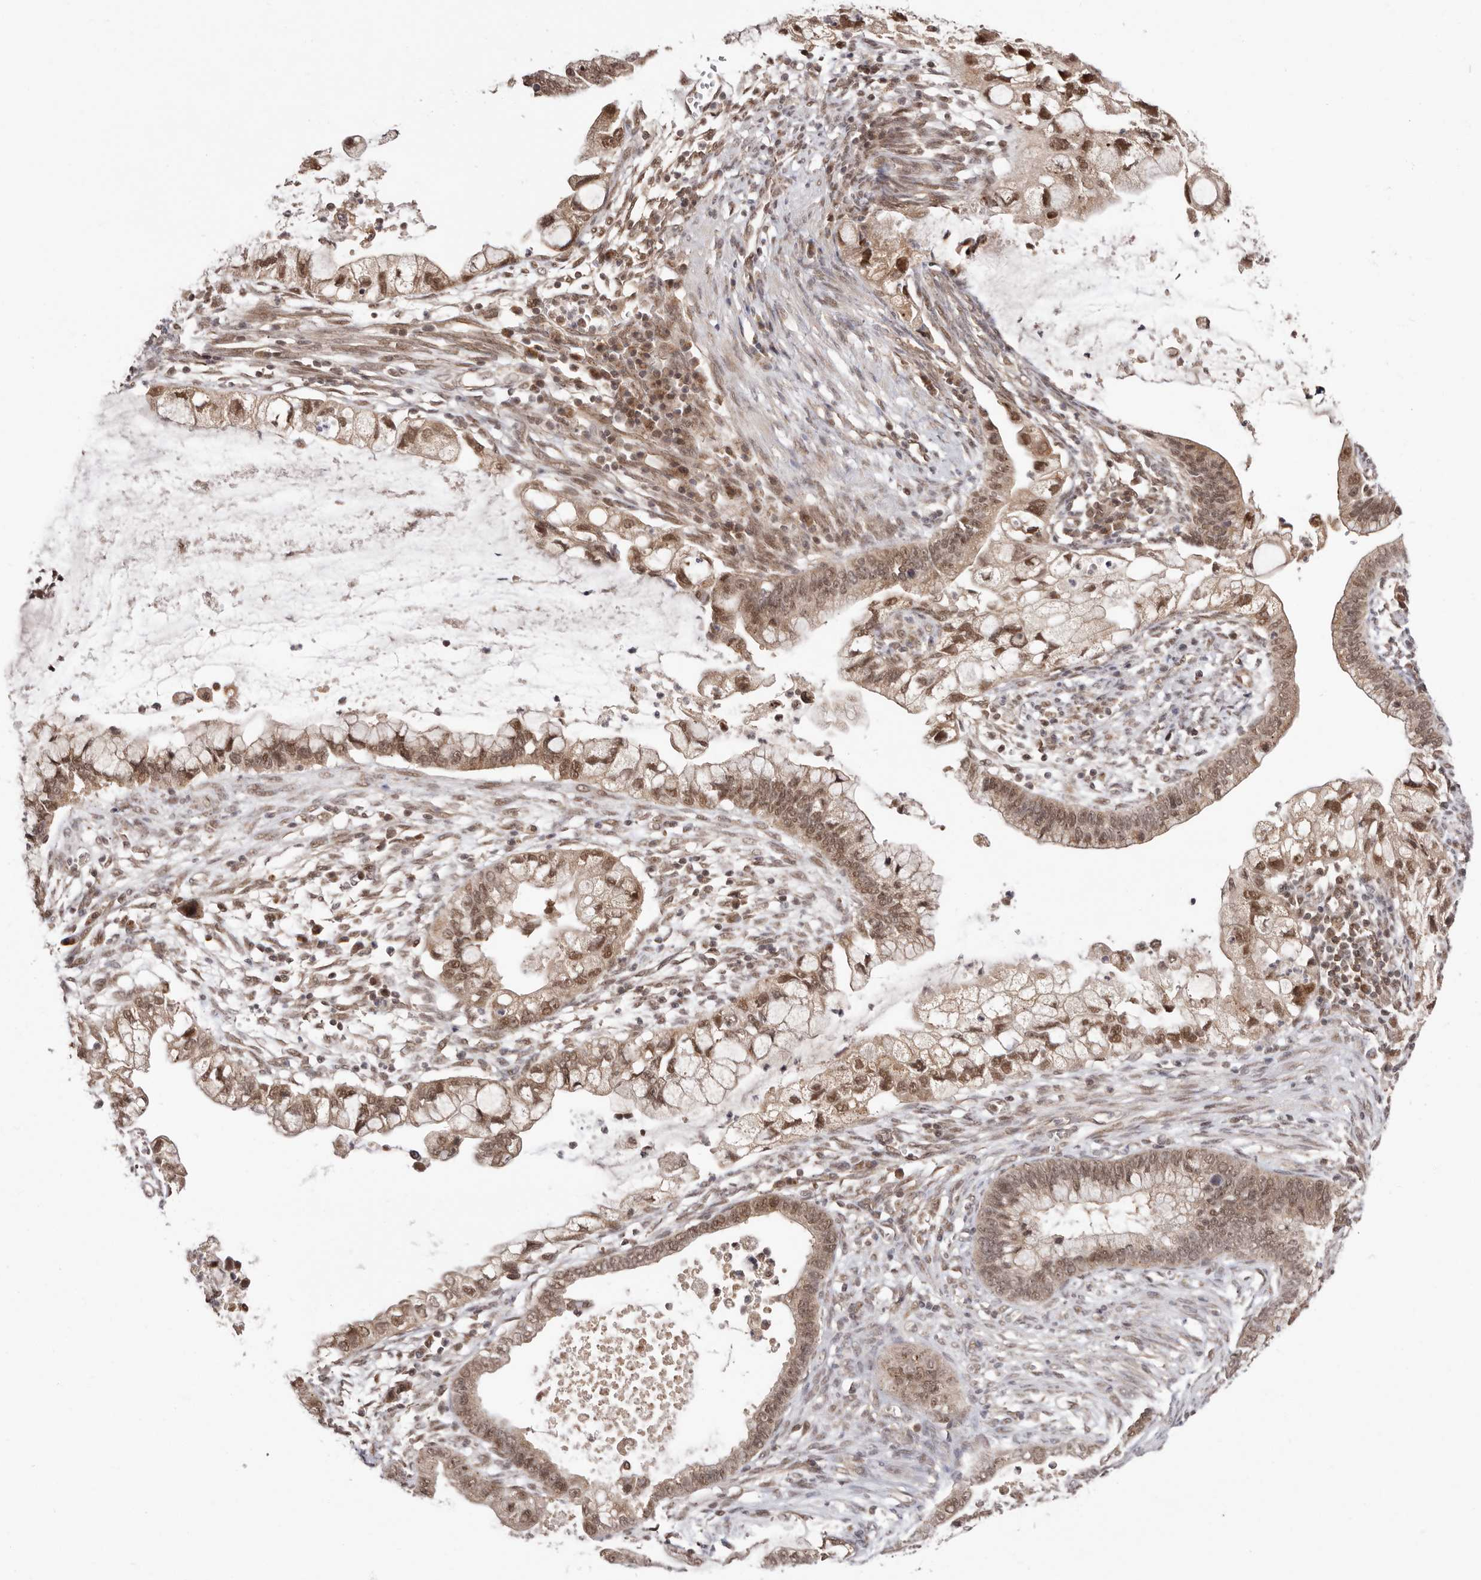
{"staining": {"intensity": "moderate", "quantity": ">75%", "location": "cytoplasmic/membranous,nuclear"}, "tissue": "cervical cancer", "cell_type": "Tumor cells", "image_type": "cancer", "snomed": [{"axis": "morphology", "description": "Adenocarcinoma, NOS"}, {"axis": "topography", "description": "Cervix"}], "caption": "An image of human adenocarcinoma (cervical) stained for a protein exhibits moderate cytoplasmic/membranous and nuclear brown staining in tumor cells. The staining was performed using DAB, with brown indicating positive protein expression. Nuclei are stained blue with hematoxylin.", "gene": "MED8", "patient": {"sex": "female", "age": 44}}